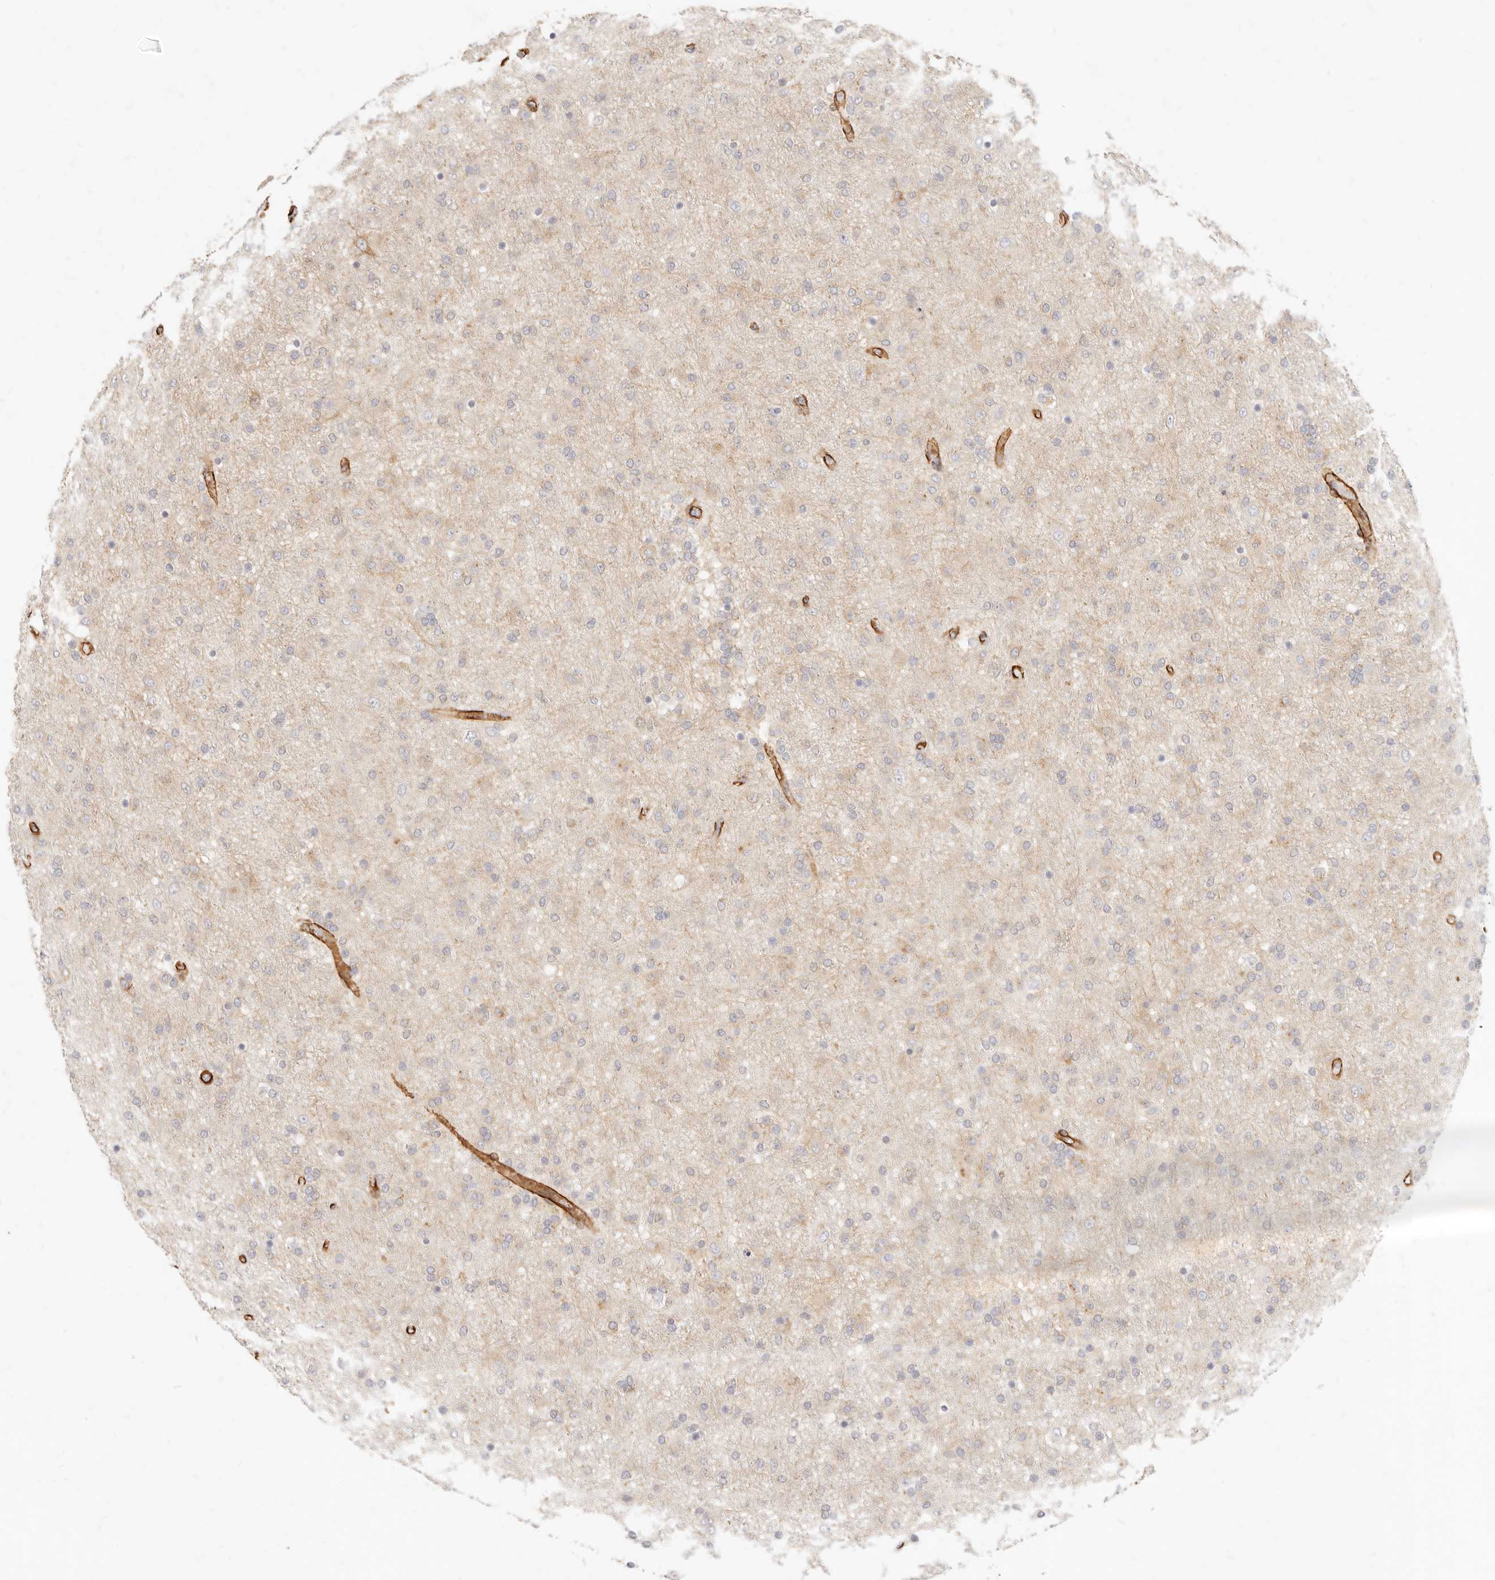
{"staining": {"intensity": "weak", "quantity": "<25%", "location": "cytoplasmic/membranous"}, "tissue": "glioma", "cell_type": "Tumor cells", "image_type": "cancer", "snomed": [{"axis": "morphology", "description": "Glioma, malignant, Low grade"}, {"axis": "topography", "description": "Brain"}], "caption": "There is no significant positivity in tumor cells of glioma.", "gene": "TMTC2", "patient": {"sex": "male", "age": 65}}